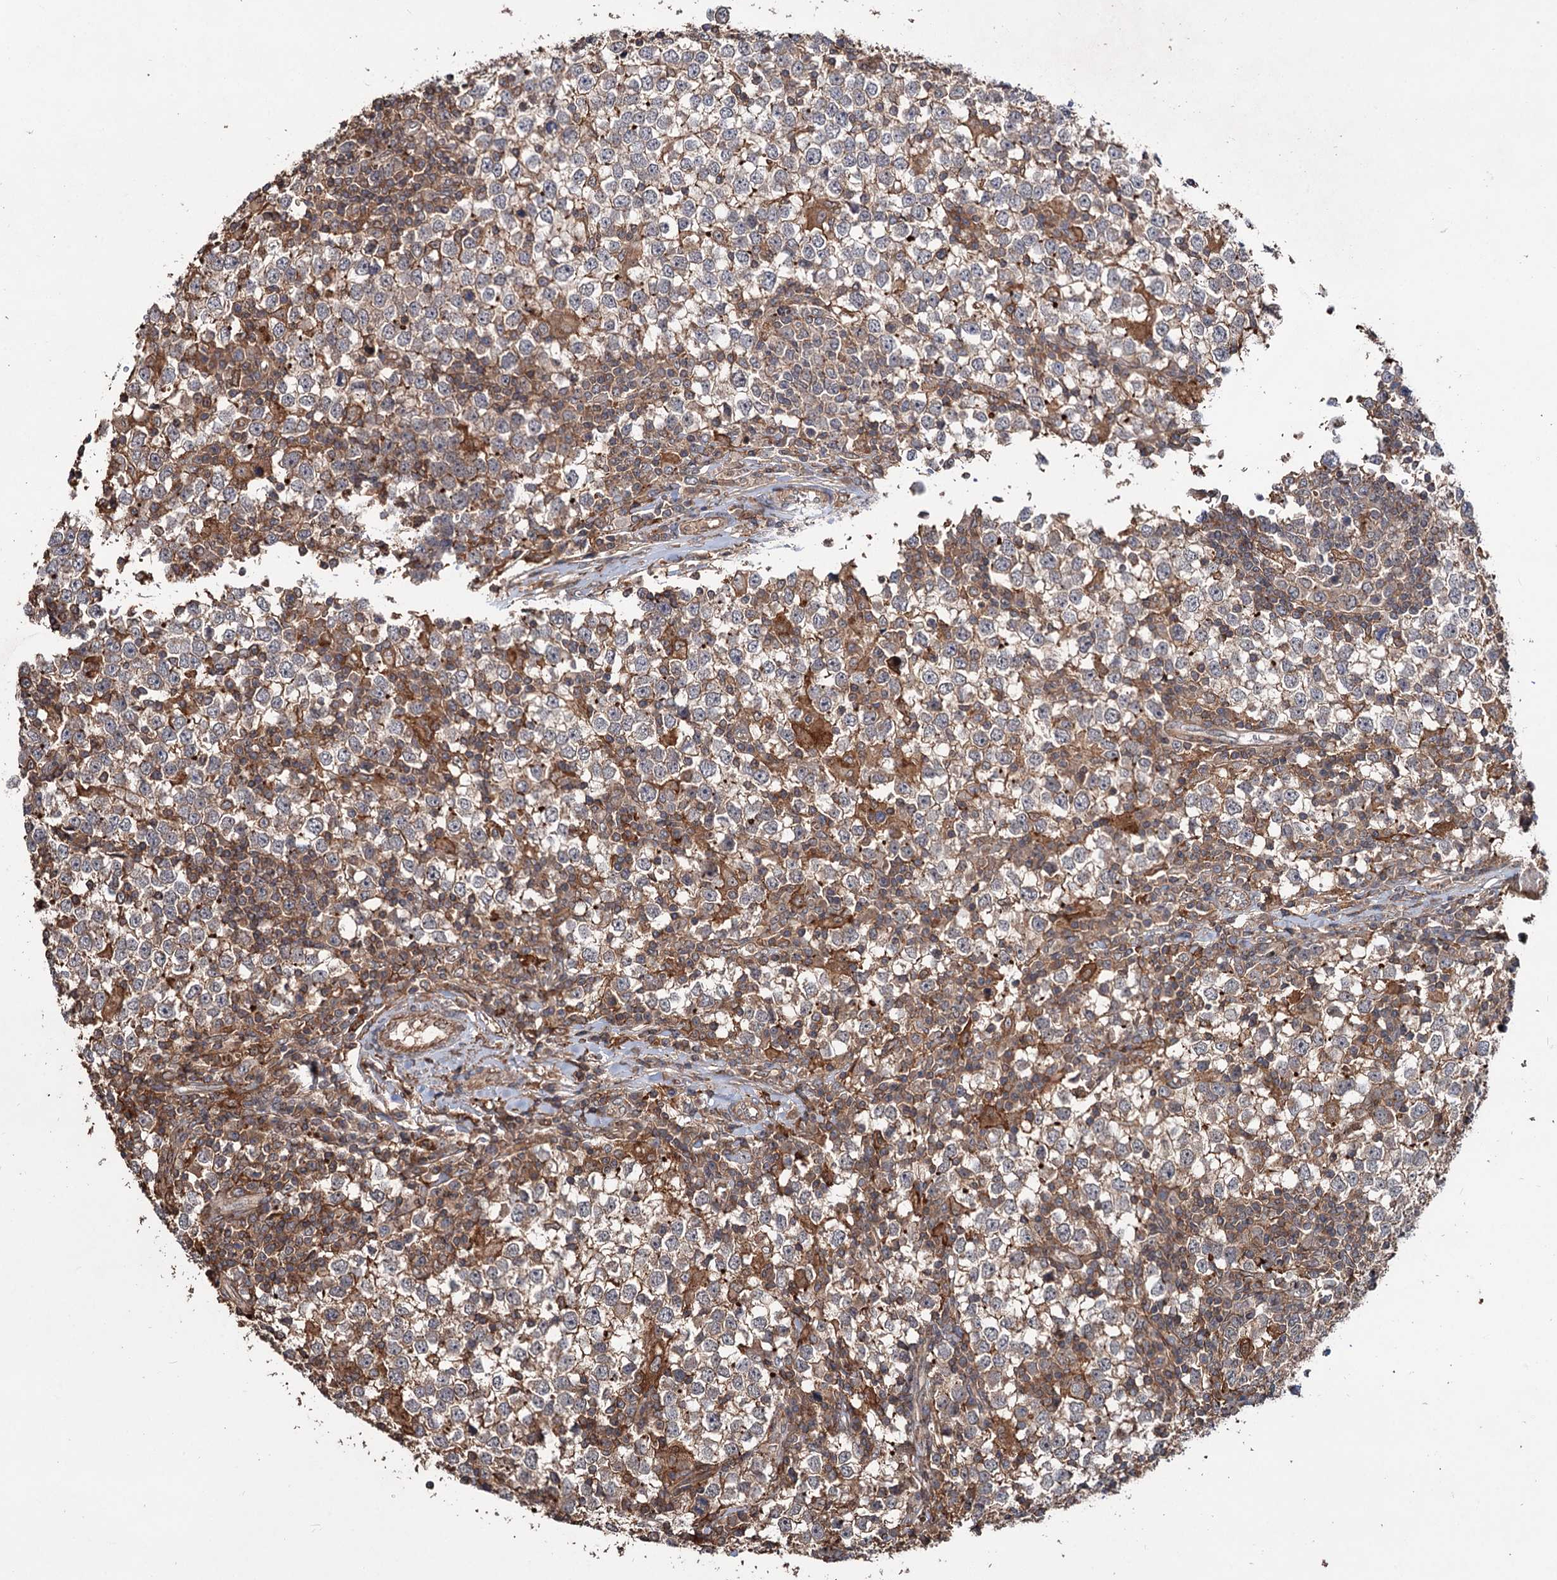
{"staining": {"intensity": "moderate", "quantity": "<25%", "location": "cytoplasmic/membranous"}, "tissue": "testis cancer", "cell_type": "Tumor cells", "image_type": "cancer", "snomed": [{"axis": "morphology", "description": "Seminoma, NOS"}, {"axis": "topography", "description": "Testis"}], "caption": "Moderate cytoplasmic/membranous staining is present in approximately <25% of tumor cells in testis cancer.", "gene": "GRIP1", "patient": {"sex": "male", "age": 65}}